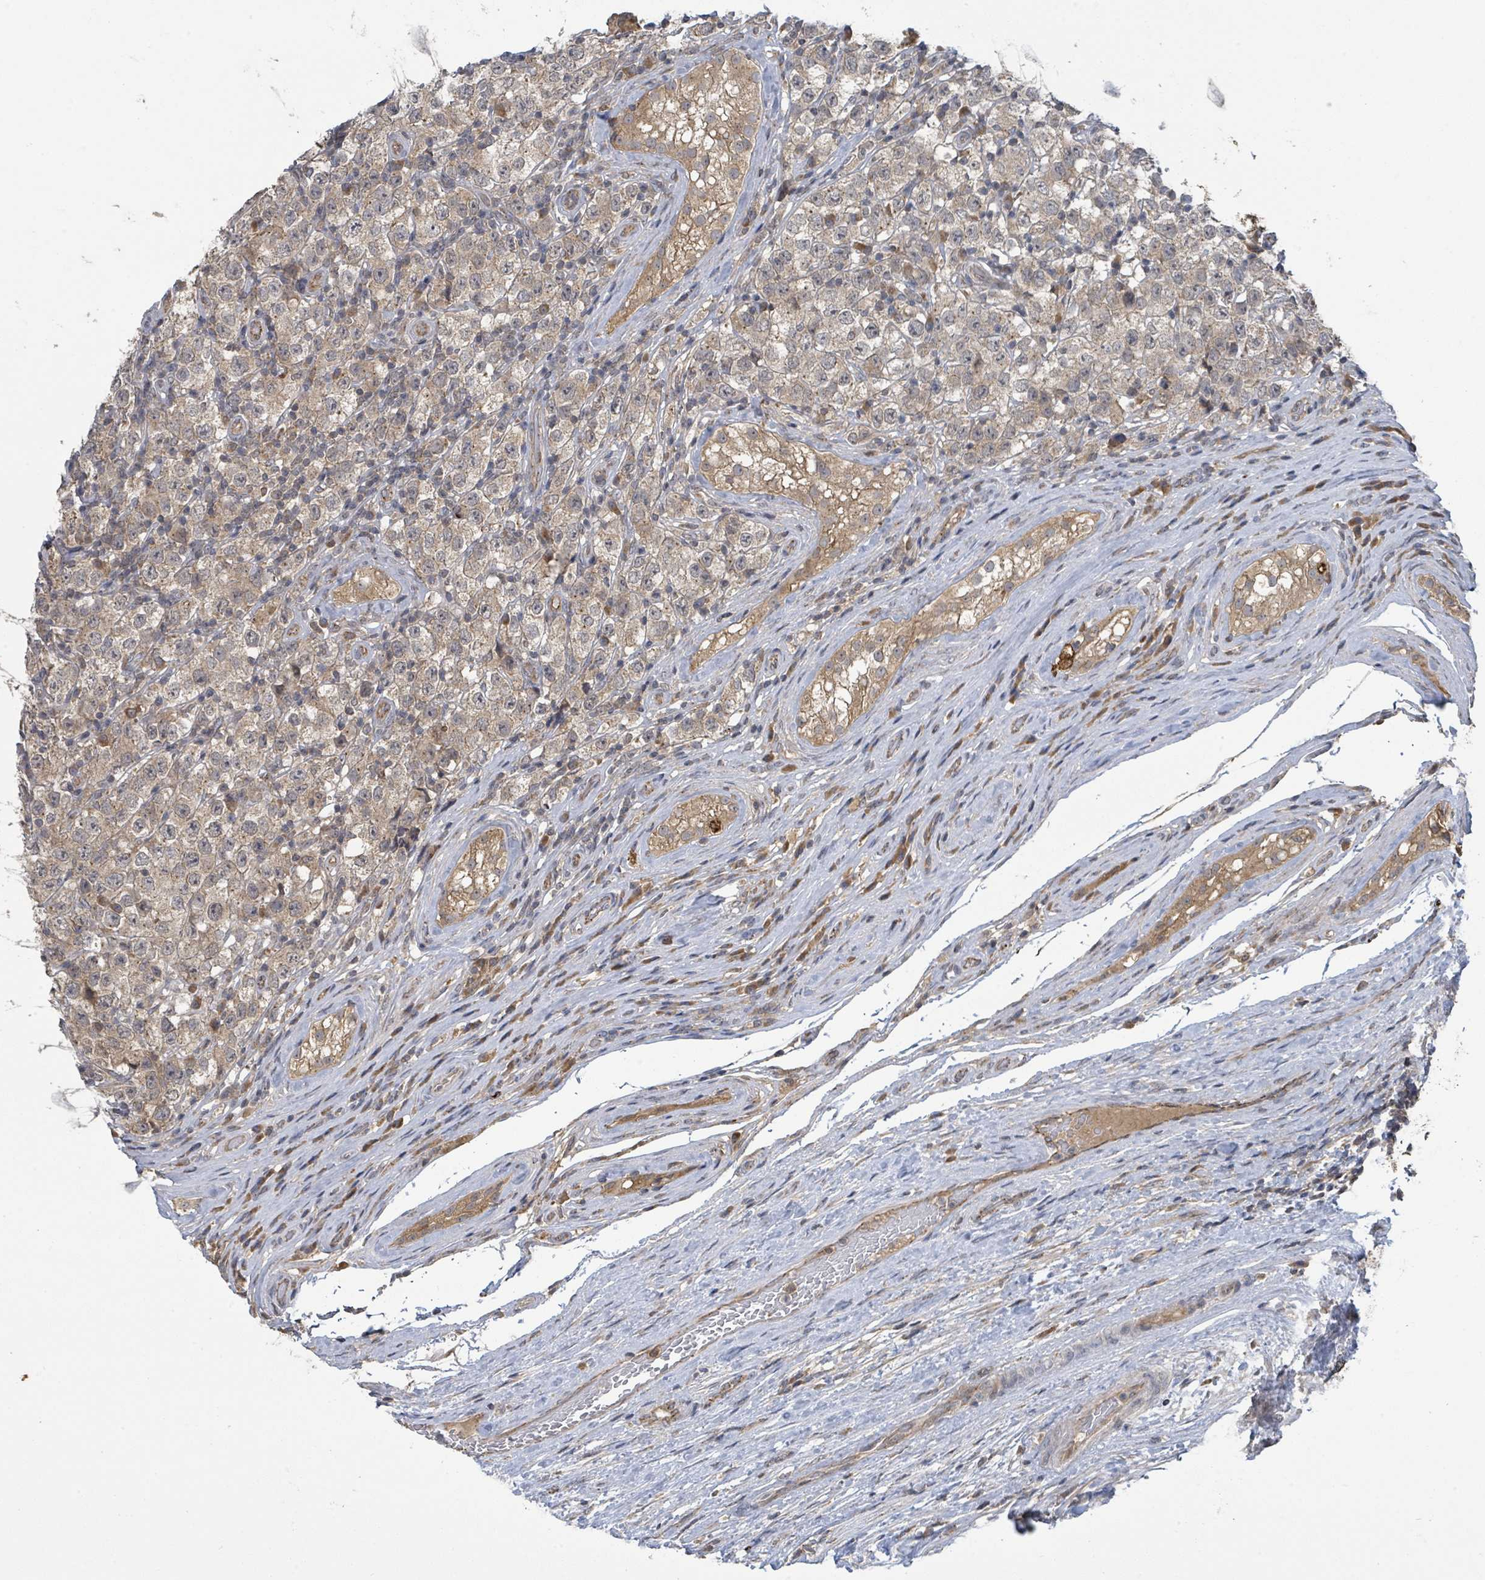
{"staining": {"intensity": "moderate", "quantity": ">75%", "location": "cytoplasmic/membranous"}, "tissue": "testis cancer", "cell_type": "Tumor cells", "image_type": "cancer", "snomed": [{"axis": "morphology", "description": "Seminoma, NOS"}, {"axis": "morphology", "description": "Carcinoma, Embryonal, NOS"}, {"axis": "topography", "description": "Testis"}], "caption": "Brown immunohistochemical staining in seminoma (testis) displays moderate cytoplasmic/membranous positivity in about >75% of tumor cells.", "gene": "CCDC121", "patient": {"sex": "male", "age": 41}}